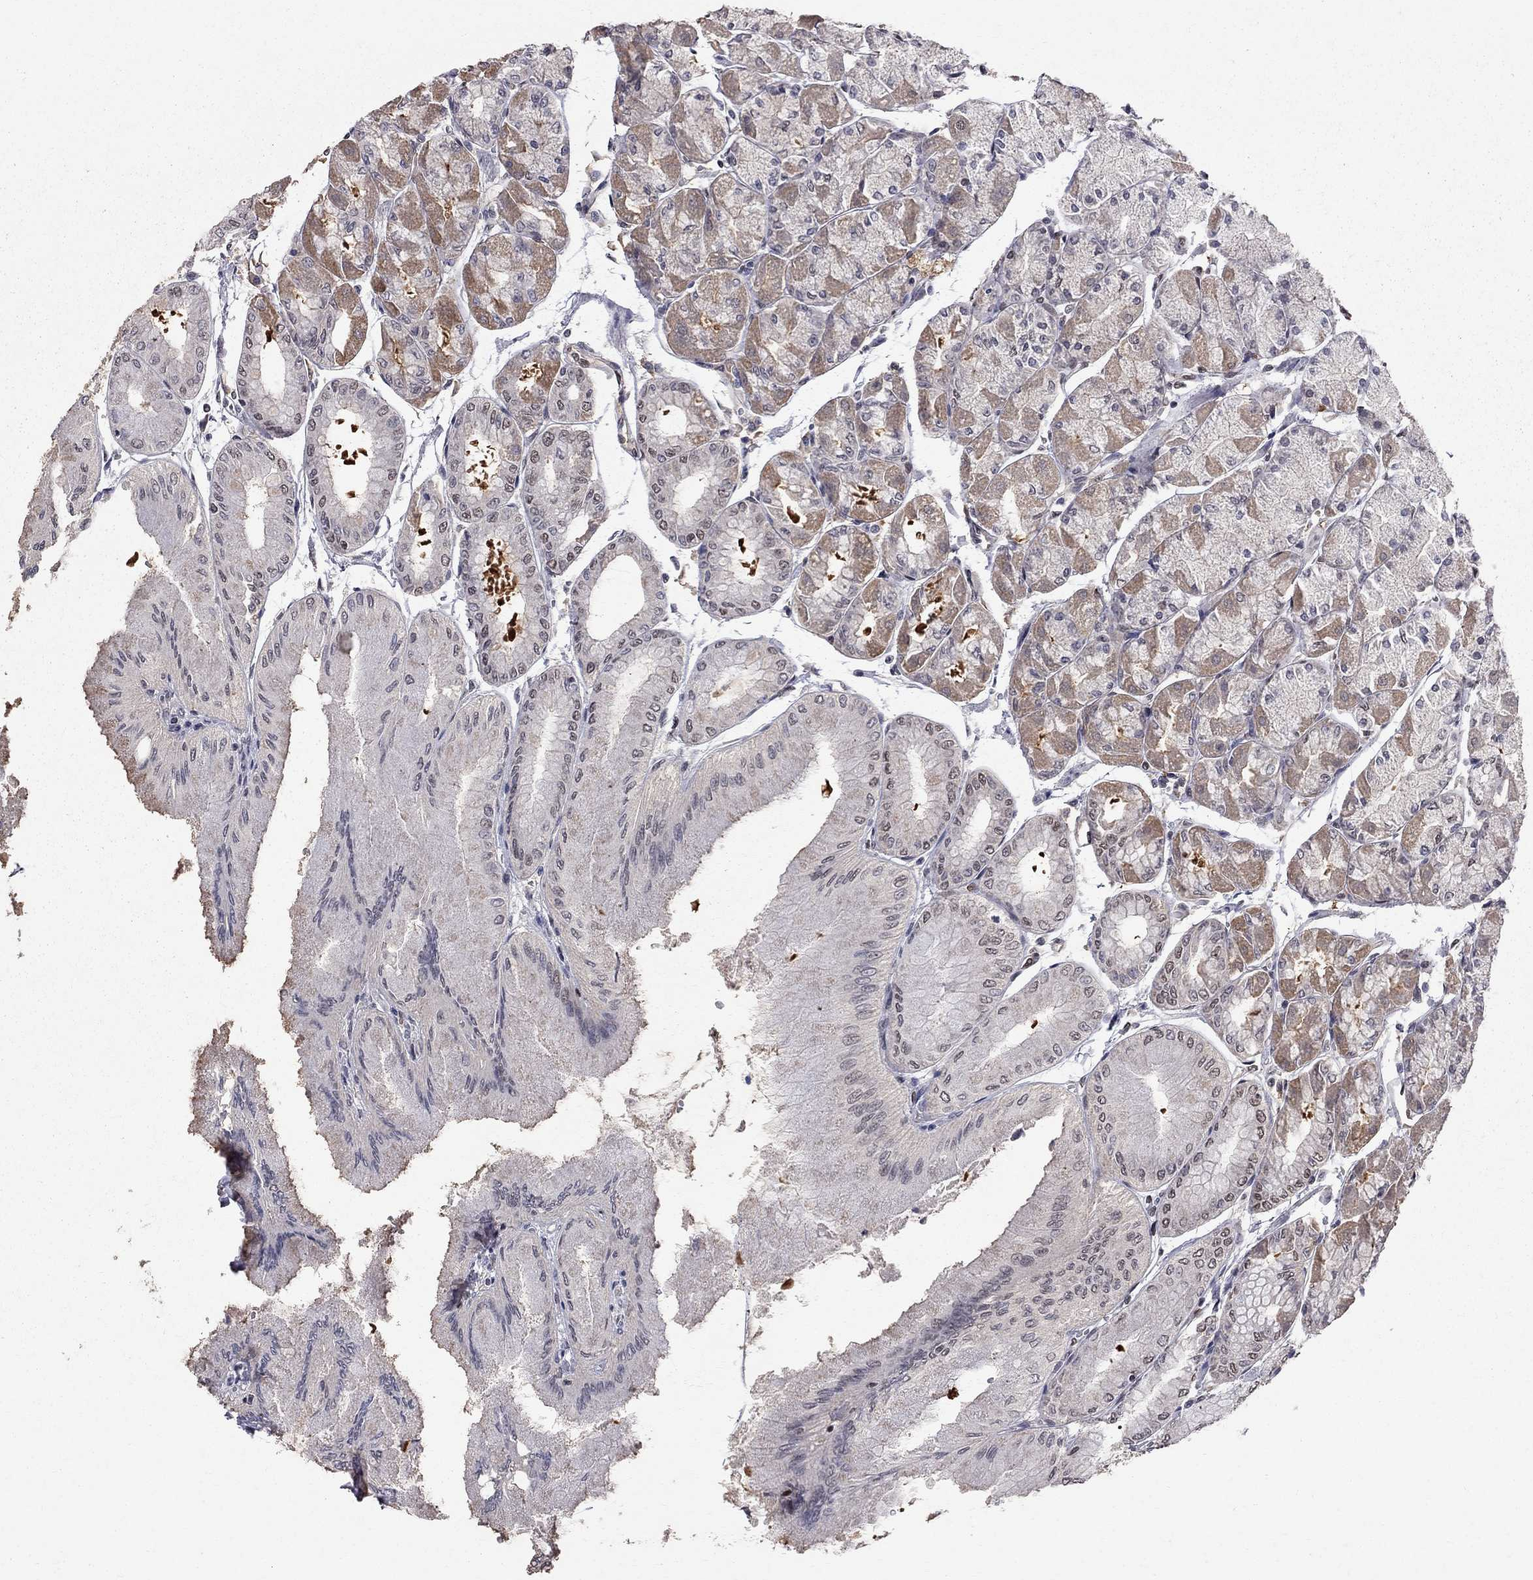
{"staining": {"intensity": "strong", "quantity": "25%-75%", "location": "nuclear"}, "tissue": "stomach", "cell_type": "Glandular cells", "image_type": "normal", "snomed": [{"axis": "morphology", "description": "Normal tissue, NOS"}, {"axis": "topography", "description": "Stomach, upper"}], "caption": "Protein analysis of unremarkable stomach shows strong nuclear staining in about 25%-75% of glandular cells.", "gene": "SAP30L", "patient": {"sex": "male", "age": 60}}